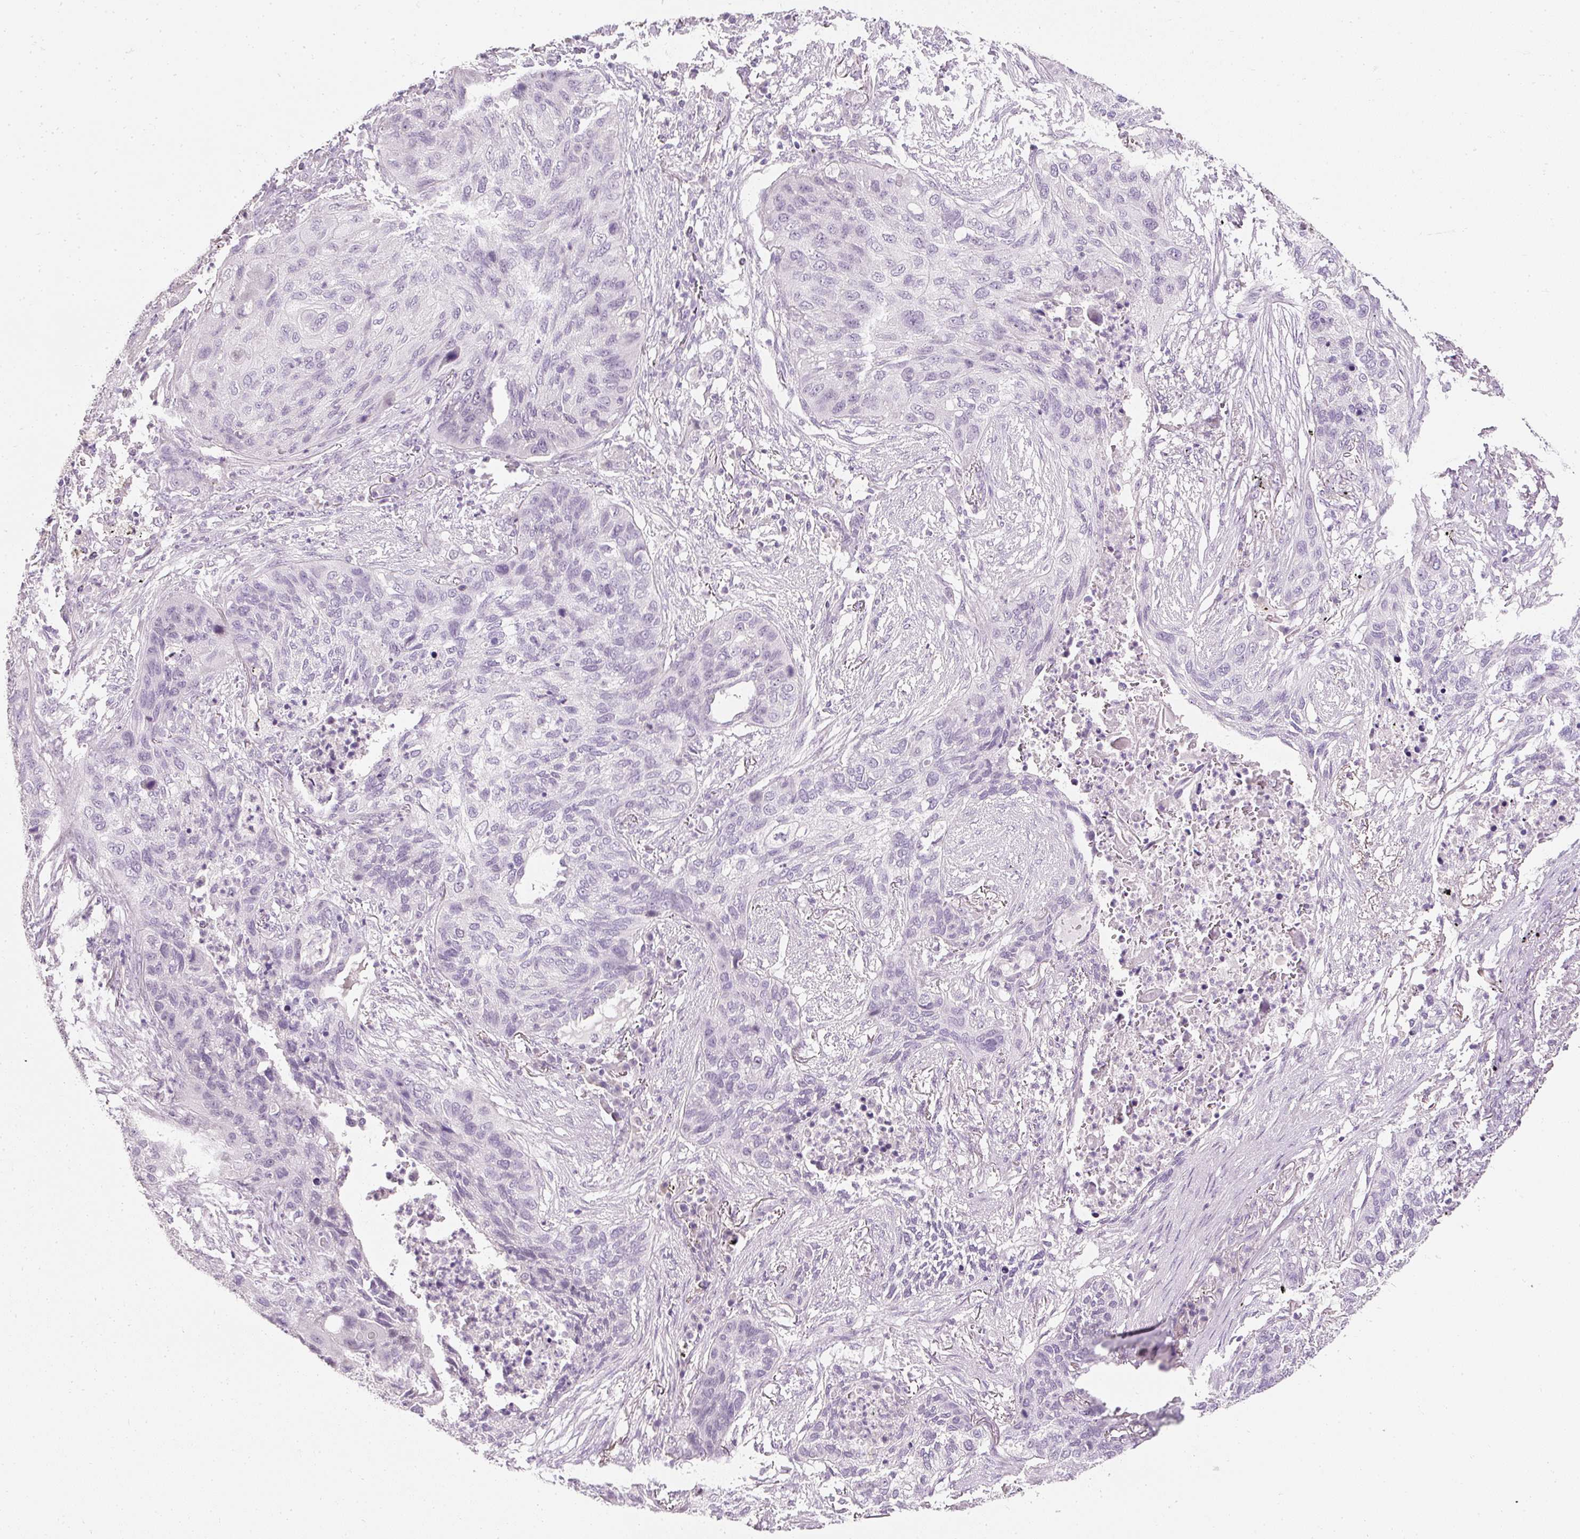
{"staining": {"intensity": "negative", "quantity": "none", "location": "none"}, "tissue": "lung cancer", "cell_type": "Tumor cells", "image_type": "cancer", "snomed": [{"axis": "morphology", "description": "Squamous cell carcinoma, NOS"}, {"axis": "topography", "description": "Lung"}], "caption": "Lung squamous cell carcinoma stained for a protein using IHC shows no expression tumor cells.", "gene": "ELAVL3", "patient": {"sex": "female", "age": 63}}